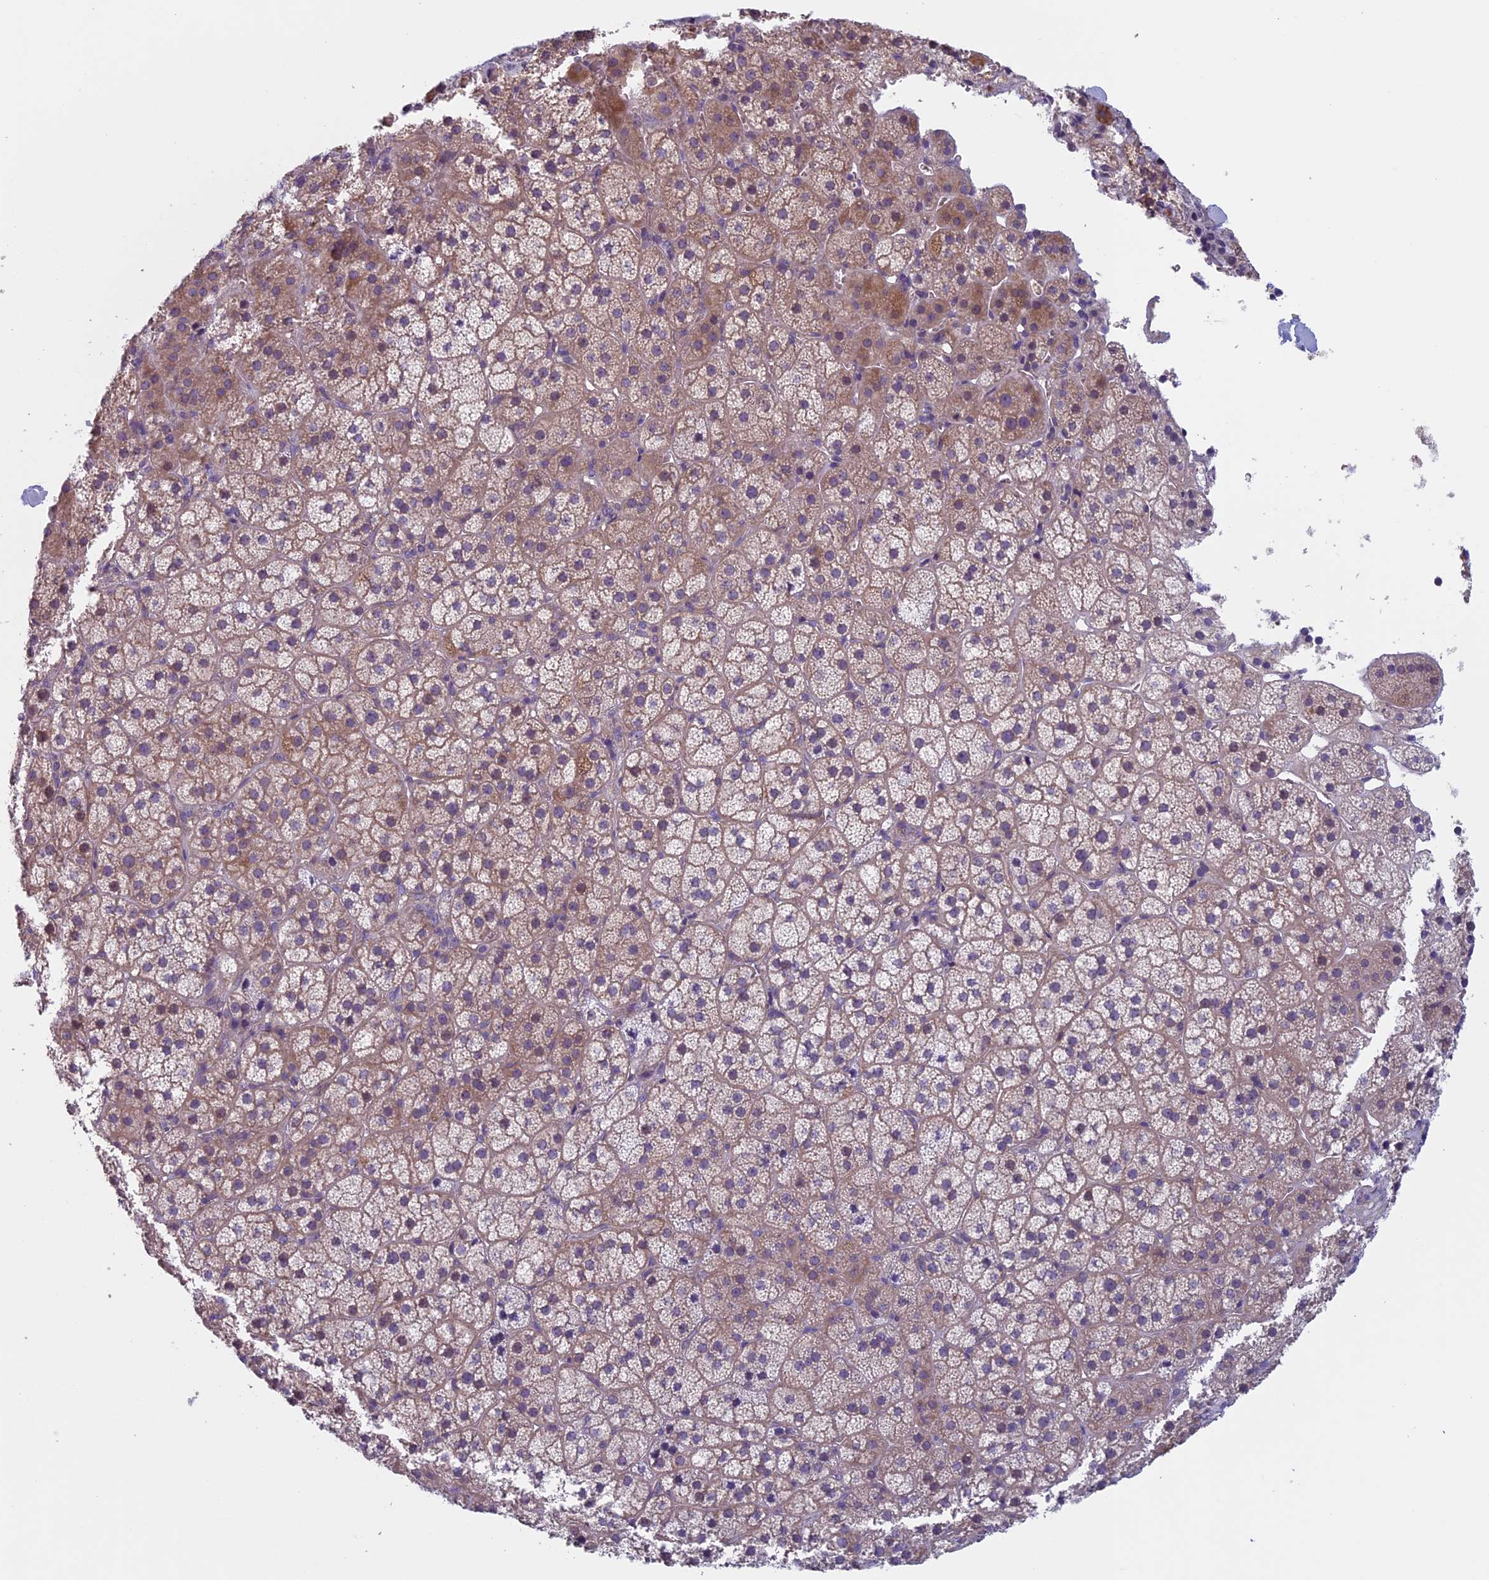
{"staining": {"intensity": "moderate", "quantity": "<25%", "location": "cytoplasmic/membranous"}, "tissue": "adrenal gland", "cell_type": "Glandular cells", "image_type": "normal", "snomed": [{"axis": "morphology", "description": "Normal tissue, NOS"}, {"axis": "topography", "description": "Adrenal gland"}], "caption": "Protein expression analysis of benign human adrenal gland reveals moderate cytoplasmic/membranous positivity in approximately <25% of glandular cells.", "gene": "CNOT6L", "patient": {"sex": "female", "age": 44}}